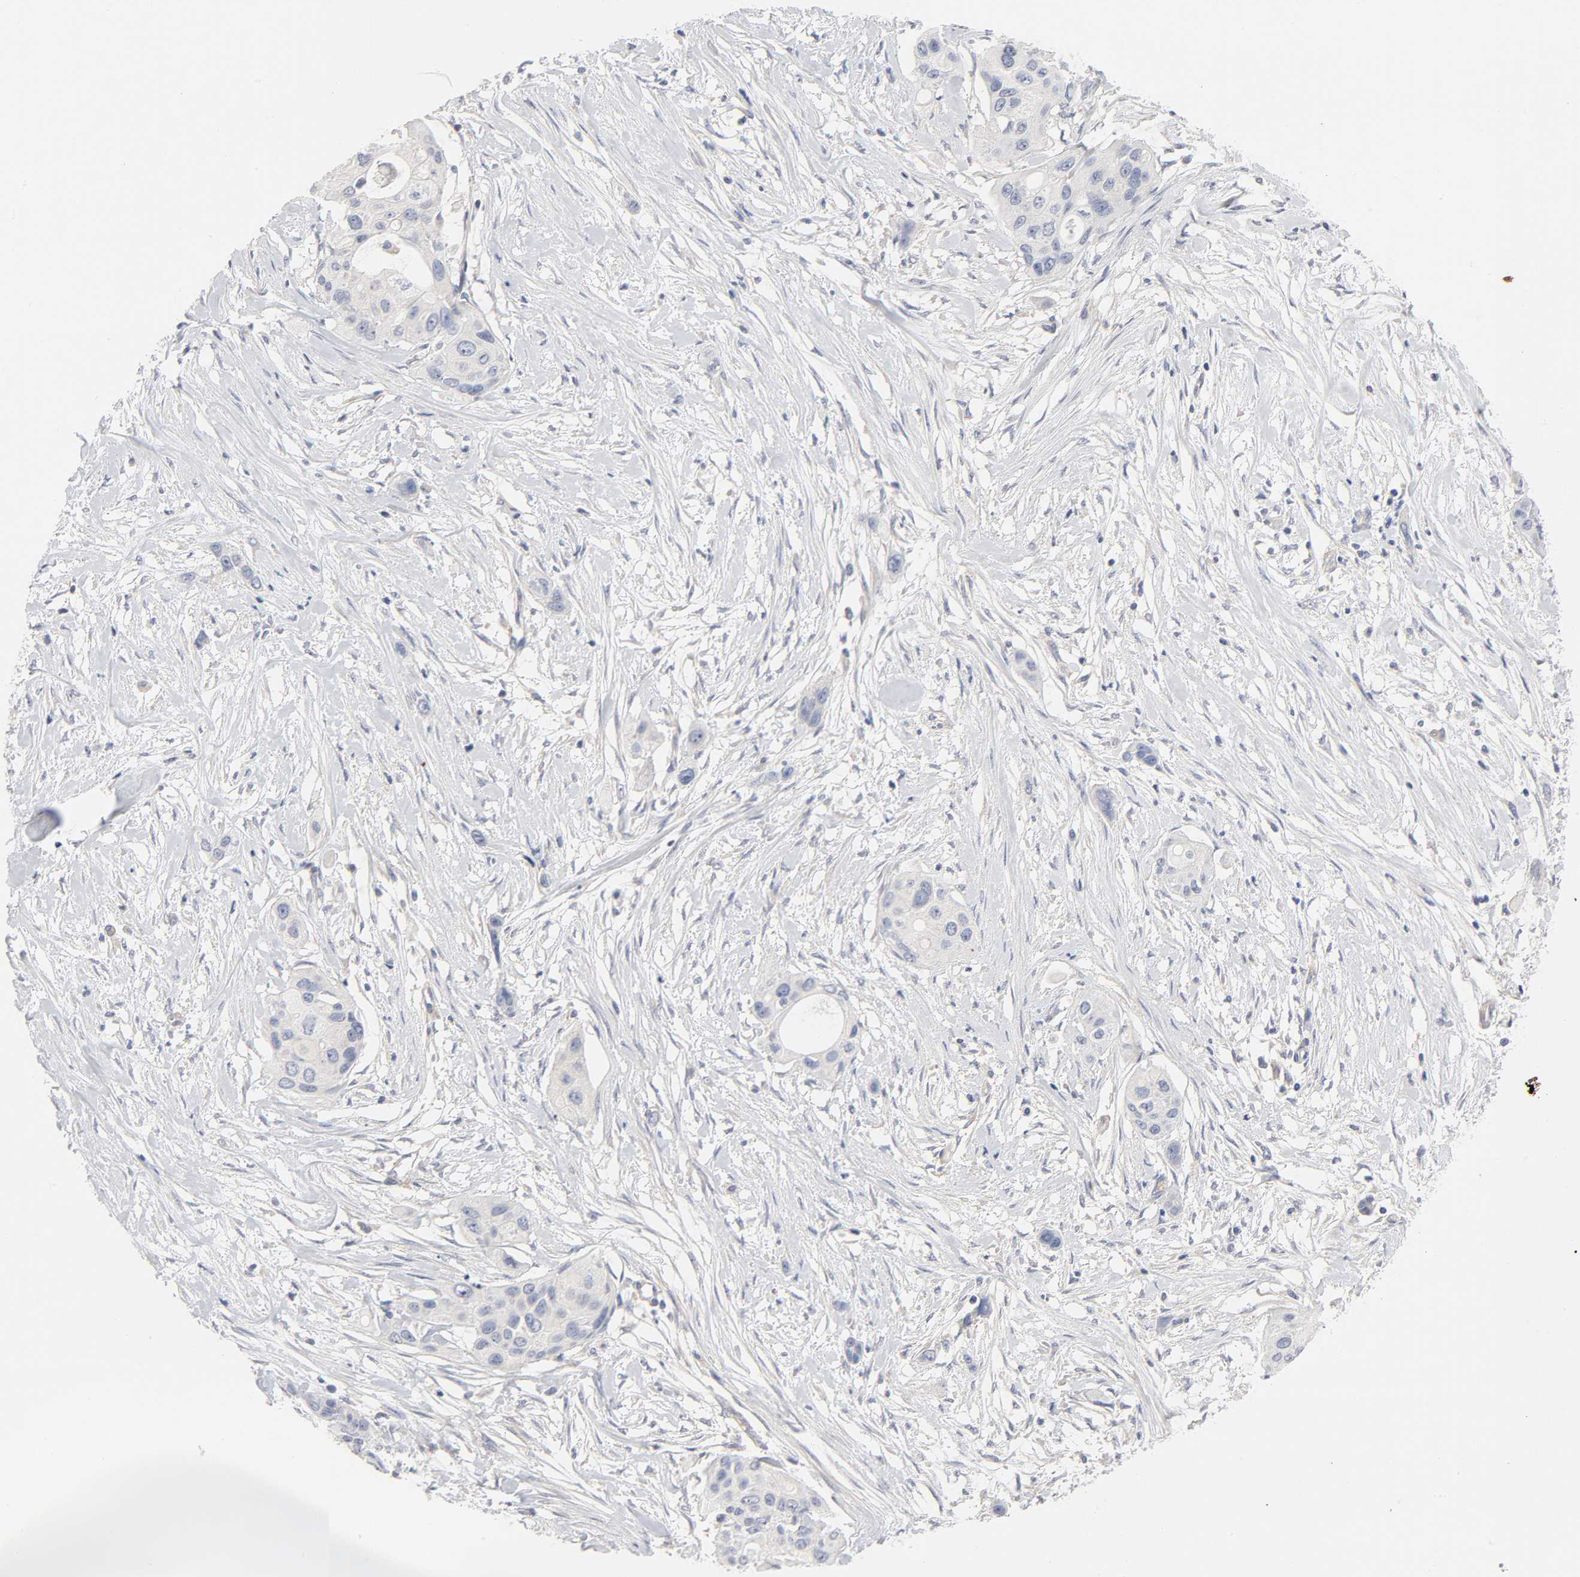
{"staining": {"intensity": "negative", "quantity": "none", "location": "none"}, "tissue": "pancreatic cancer", "cell_type": "Tumor cells", "image_type": "cancer", "snomed": [{"axis": "morphology", "description": "Adenocarcinoma, NOS"}, {"axis": "topography", "description": "Pancreas"}], "caption": "This image is of pancreatic adenocarcinoma stained with immunohistochemistry (IHC) to label a protein in brown with the nuclei are counter-stained blue. There is no expression in tumor cells.", "gene": "ROCK1", "patient": {"sex": "female", "age": 60}}